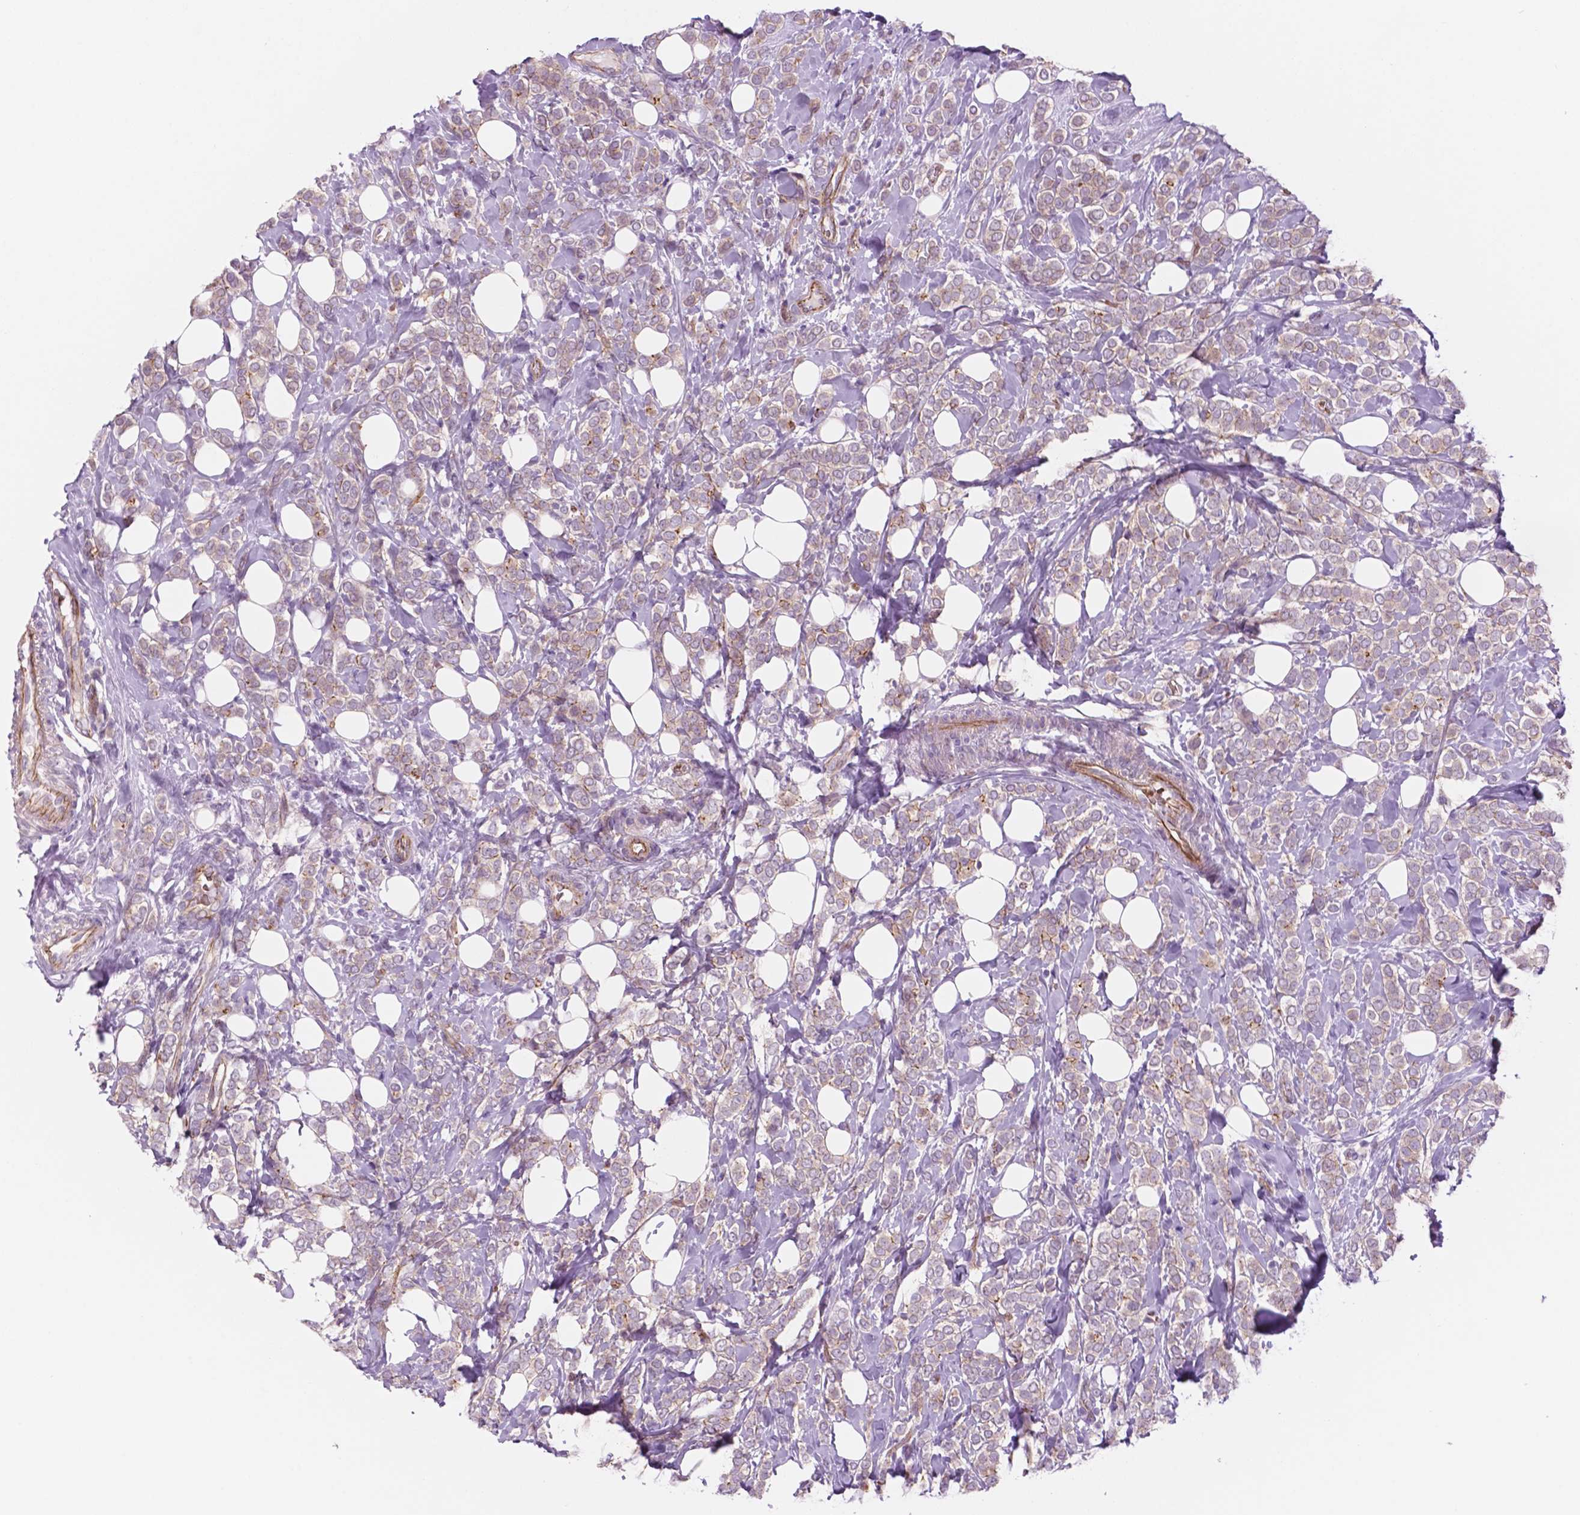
{"staining": {"intensity": "weak", "quantity": ">75%", "location": "cytoplasmic/membranous"}, "tissue": "breast cancer", "cell_type": "Tumor cells", "image_type": "cancer", "snomed": [{"axis": "morphology", "description": "Lobular carcinoma"}, {"axis": "topography", "description": "Breast"}], "caption": "This is a histology image of IHC staining of breast cancer (lobular carcinoma), which shows weak expression in the cytoplasmic/membranous of tumor cells.", "gene": "RND3", "patient": {"sex": "female", "age": 49}}